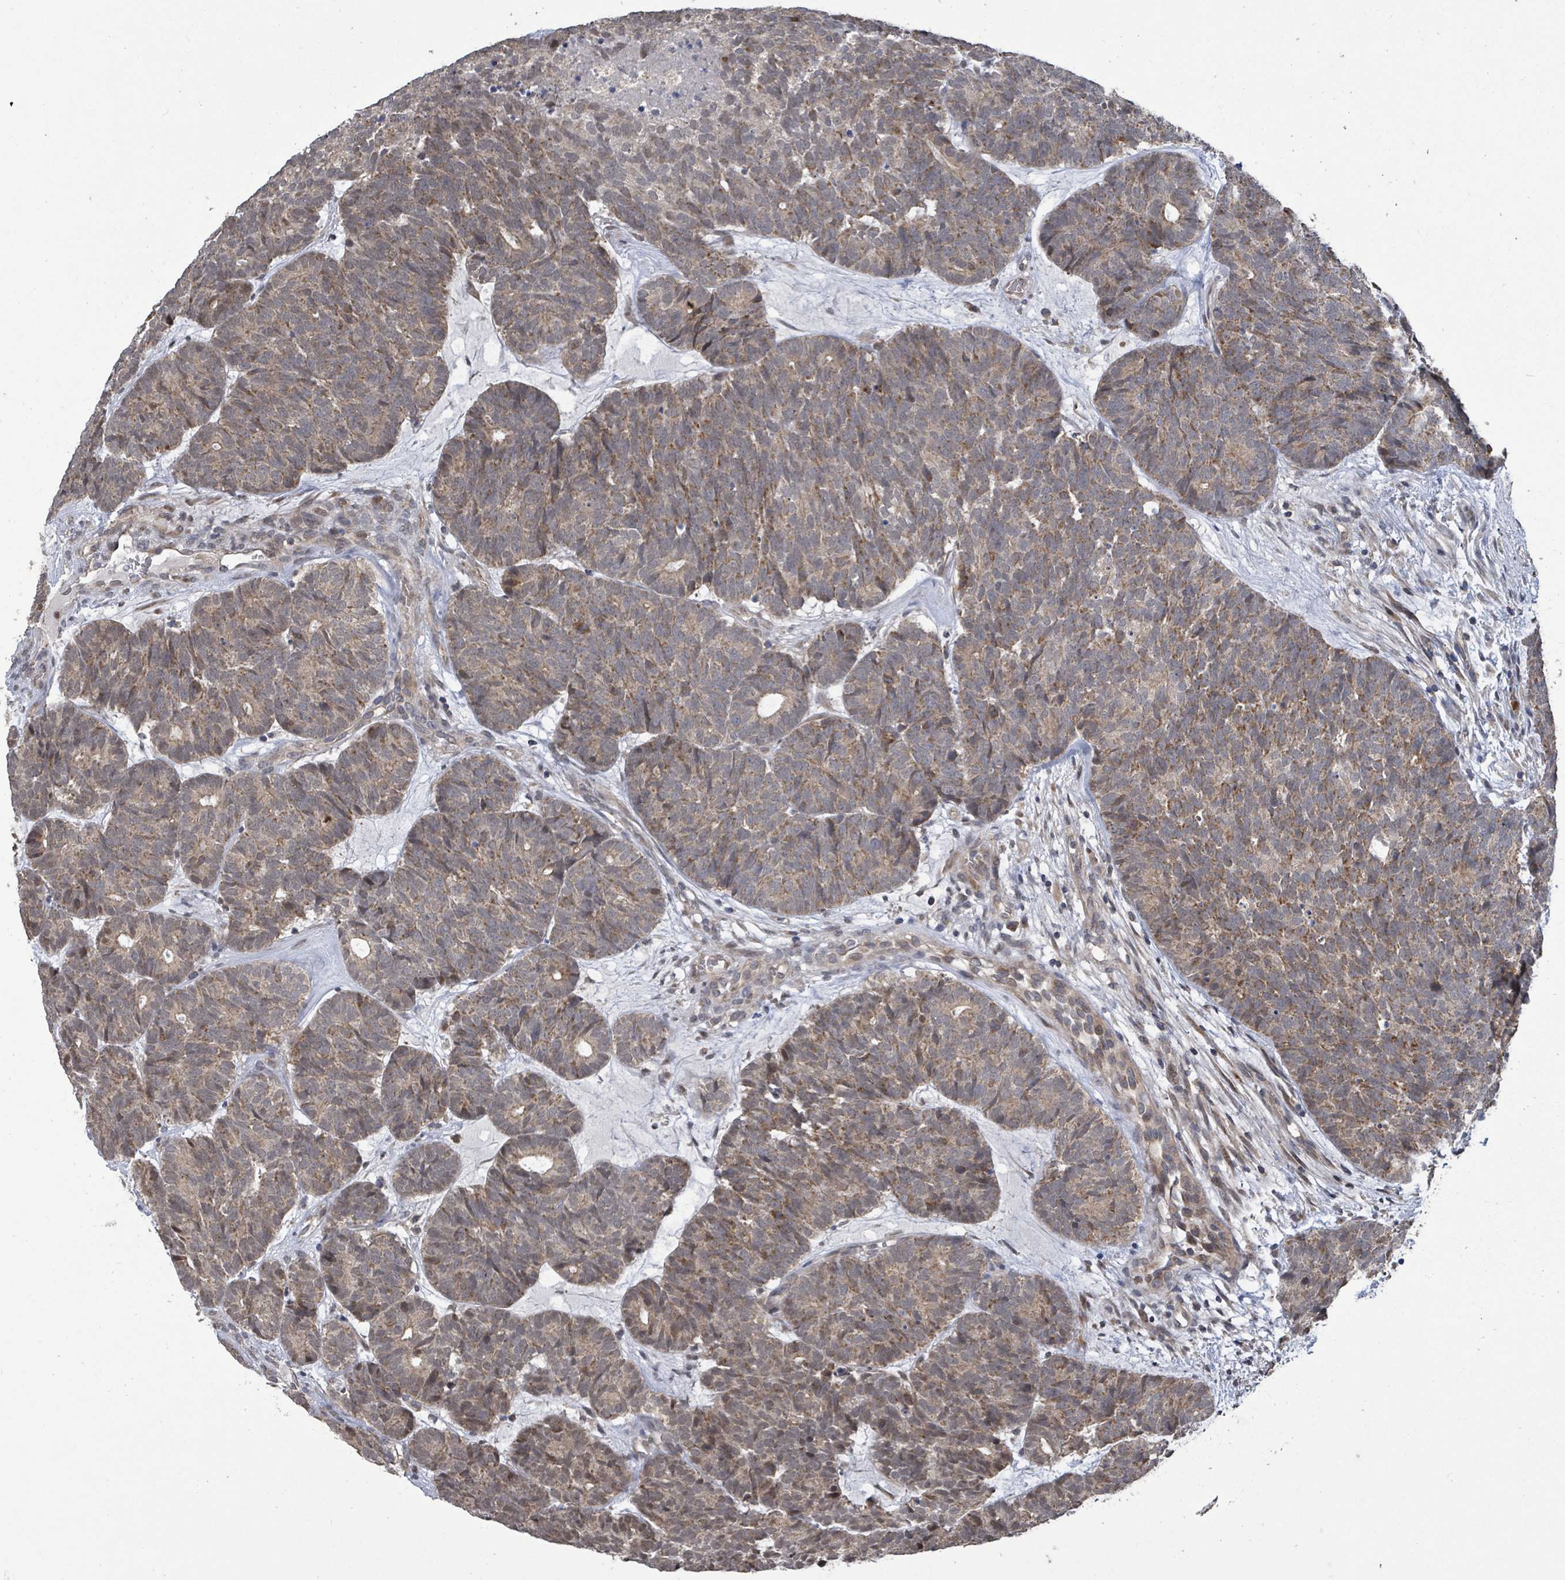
{"staining": {"intensity": "moderate", "quantity": "25%-75%", "location": "cytoplasmic/membranous"}, "tissue": "head and neck cancer", "cell_type": "Tumor cells", "image_type": "cancer", "snomed": [{"axis": "morphology", "description": "Adenocarcinoma, NOS"}, {"axis": "topography", "description": "Head-Neck"}], "caption": "Brown immunohistochemical staining in human head and neck adenocarcinoma reveals moderate cytoplasmic/membranous expression in about 25%-75% of tumor cells. The protein is shown in brown color, while the nuclei are stained blue.", "gene": "COQ6", "patient": {"sex": "female", "age": 81}}